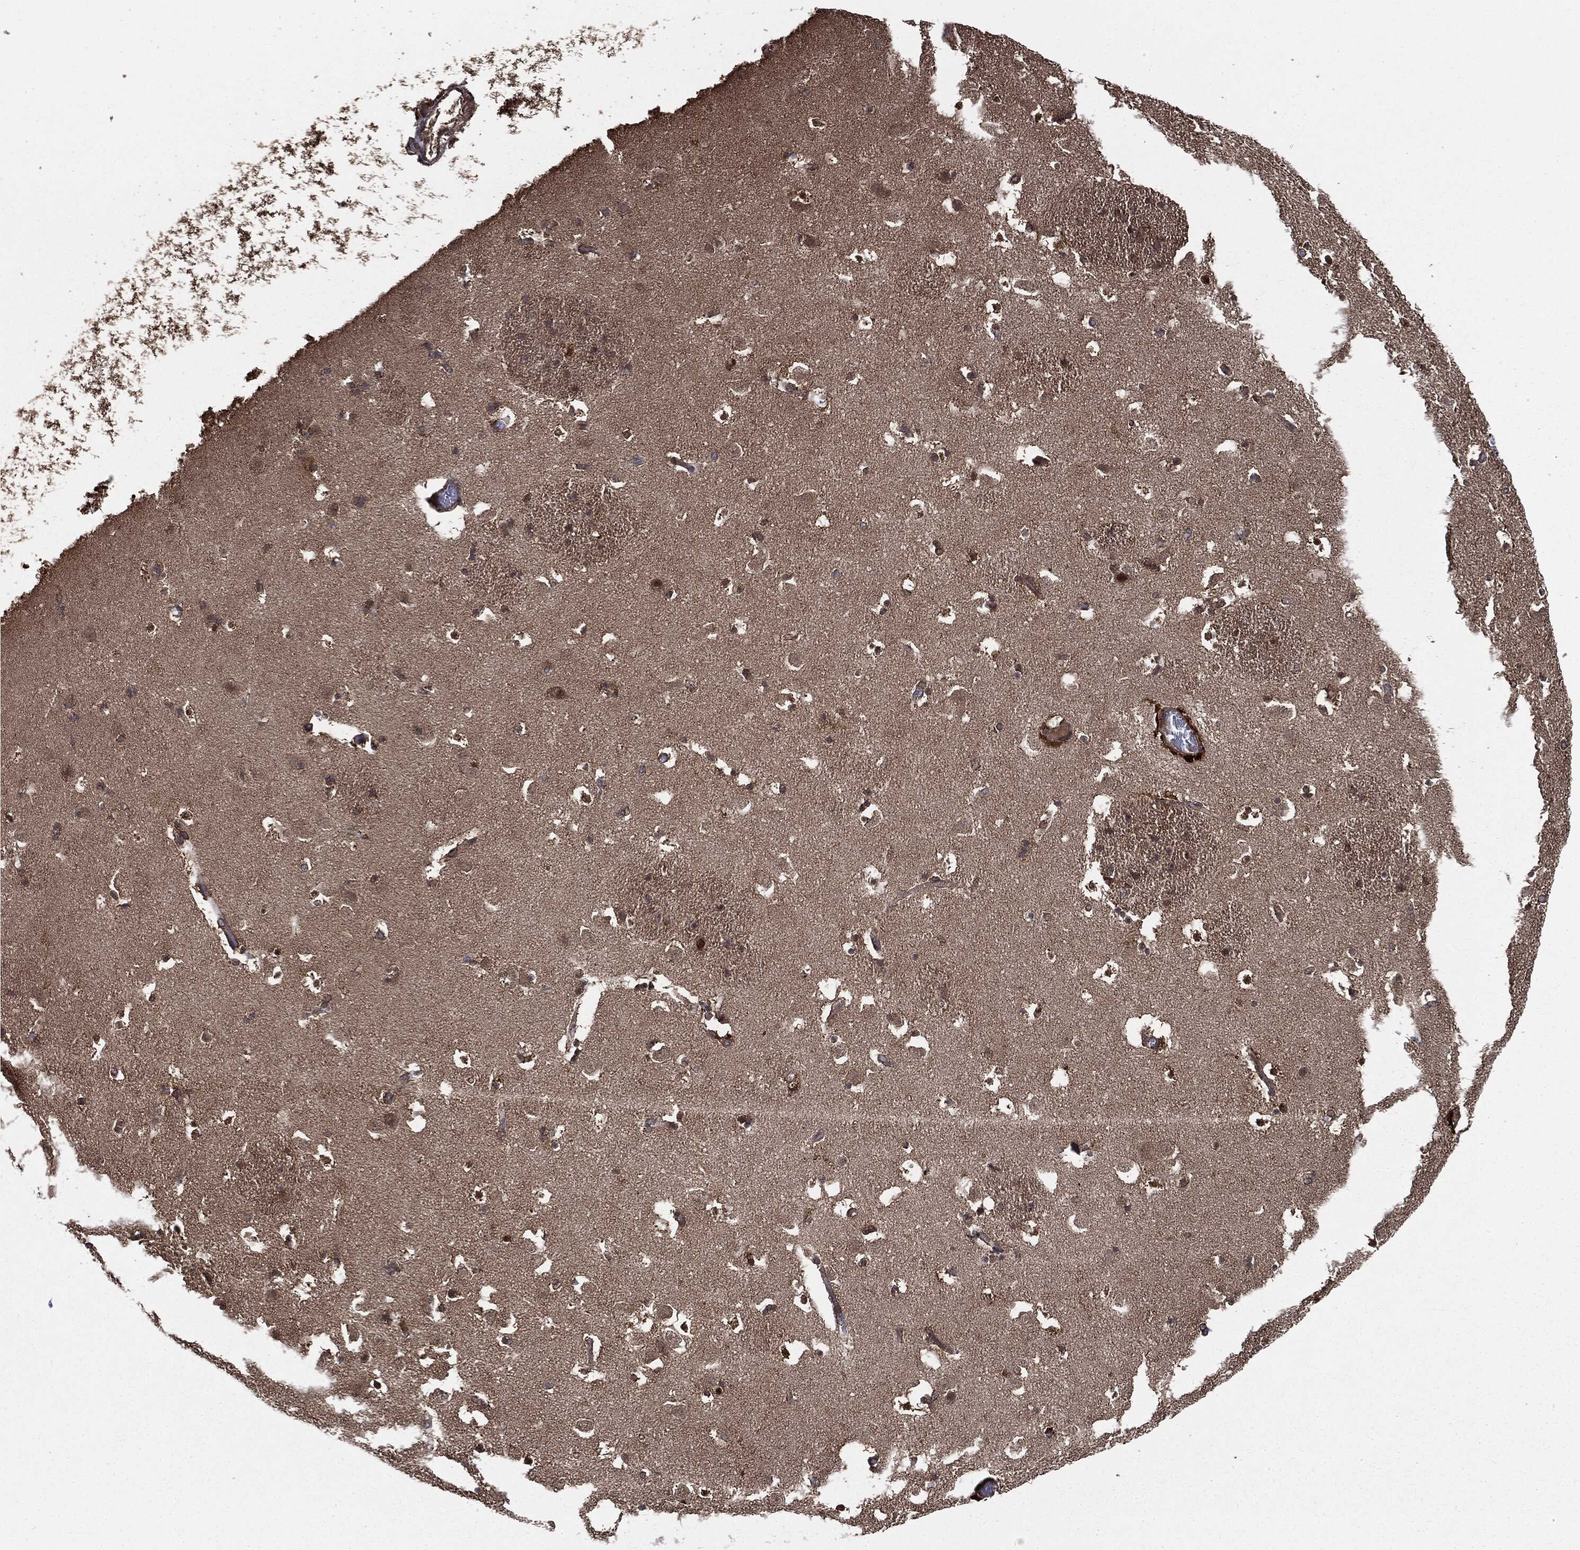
{"staining": {"intensity": "moderate", "quantity": "<25%", "location": "cytoplasmic/membranous"}, "tissue": "caudate", "cell_type": "Glial cells", "image_type": "normal", "snomed": [{"axis": "morphology", "description": "Normal tissue, NOS"}, {"axis": "topography", "description": "Lateral ventricle wall"}], "caption": "A brown stain labels moderate cytoplasmic/membranous expression of a protein in glial cells of benign human caudate. (IHC, brightfield microscopy, high magnification).", "gene": "PLOD3", "patient": {"sex": "female", "age": 42}}